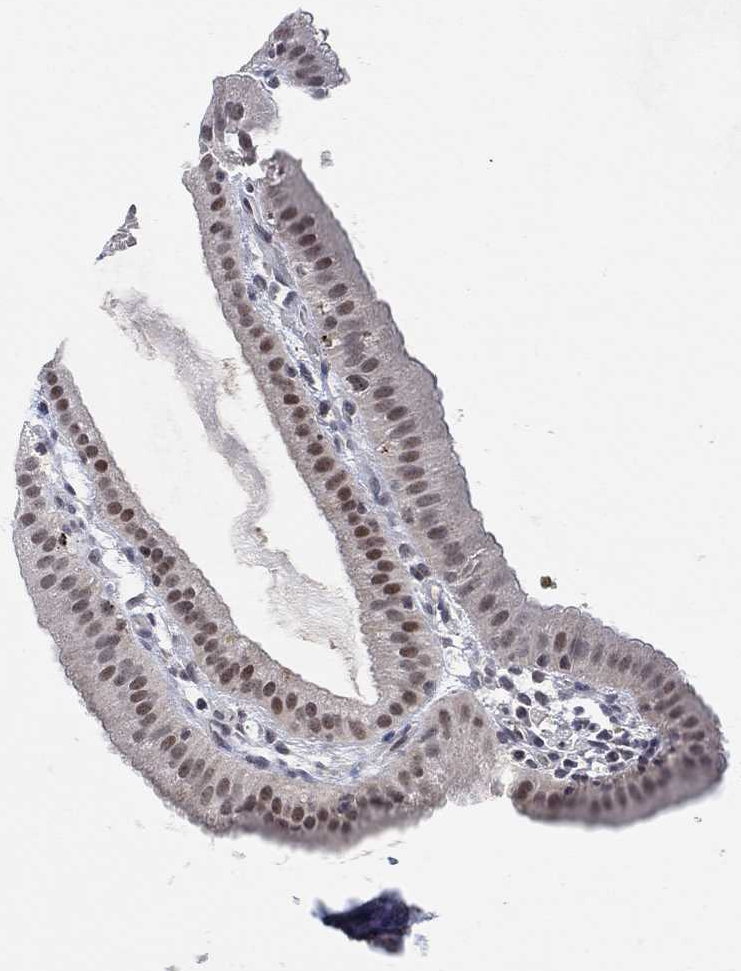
{"staining": {"intensity": "strong", "quantity": "<25%", "location": "nuclear"}, "tissue": "gallbladder", "cell_type": "Glandular cells", "image_type": "normal", "snomed": [{"axis": "morphology", "description": "Normal tissue, NOS"}, {"axis": "topography", "description": "Gallbladder"}], "caption": "Gallbladder stained with immunohistochemistry (IHC) demonstrates strong nuclear staining in approximately <25% of glandular cells.", "gene": "THAP8", "patient": {"sex": "male", "age": 67}}